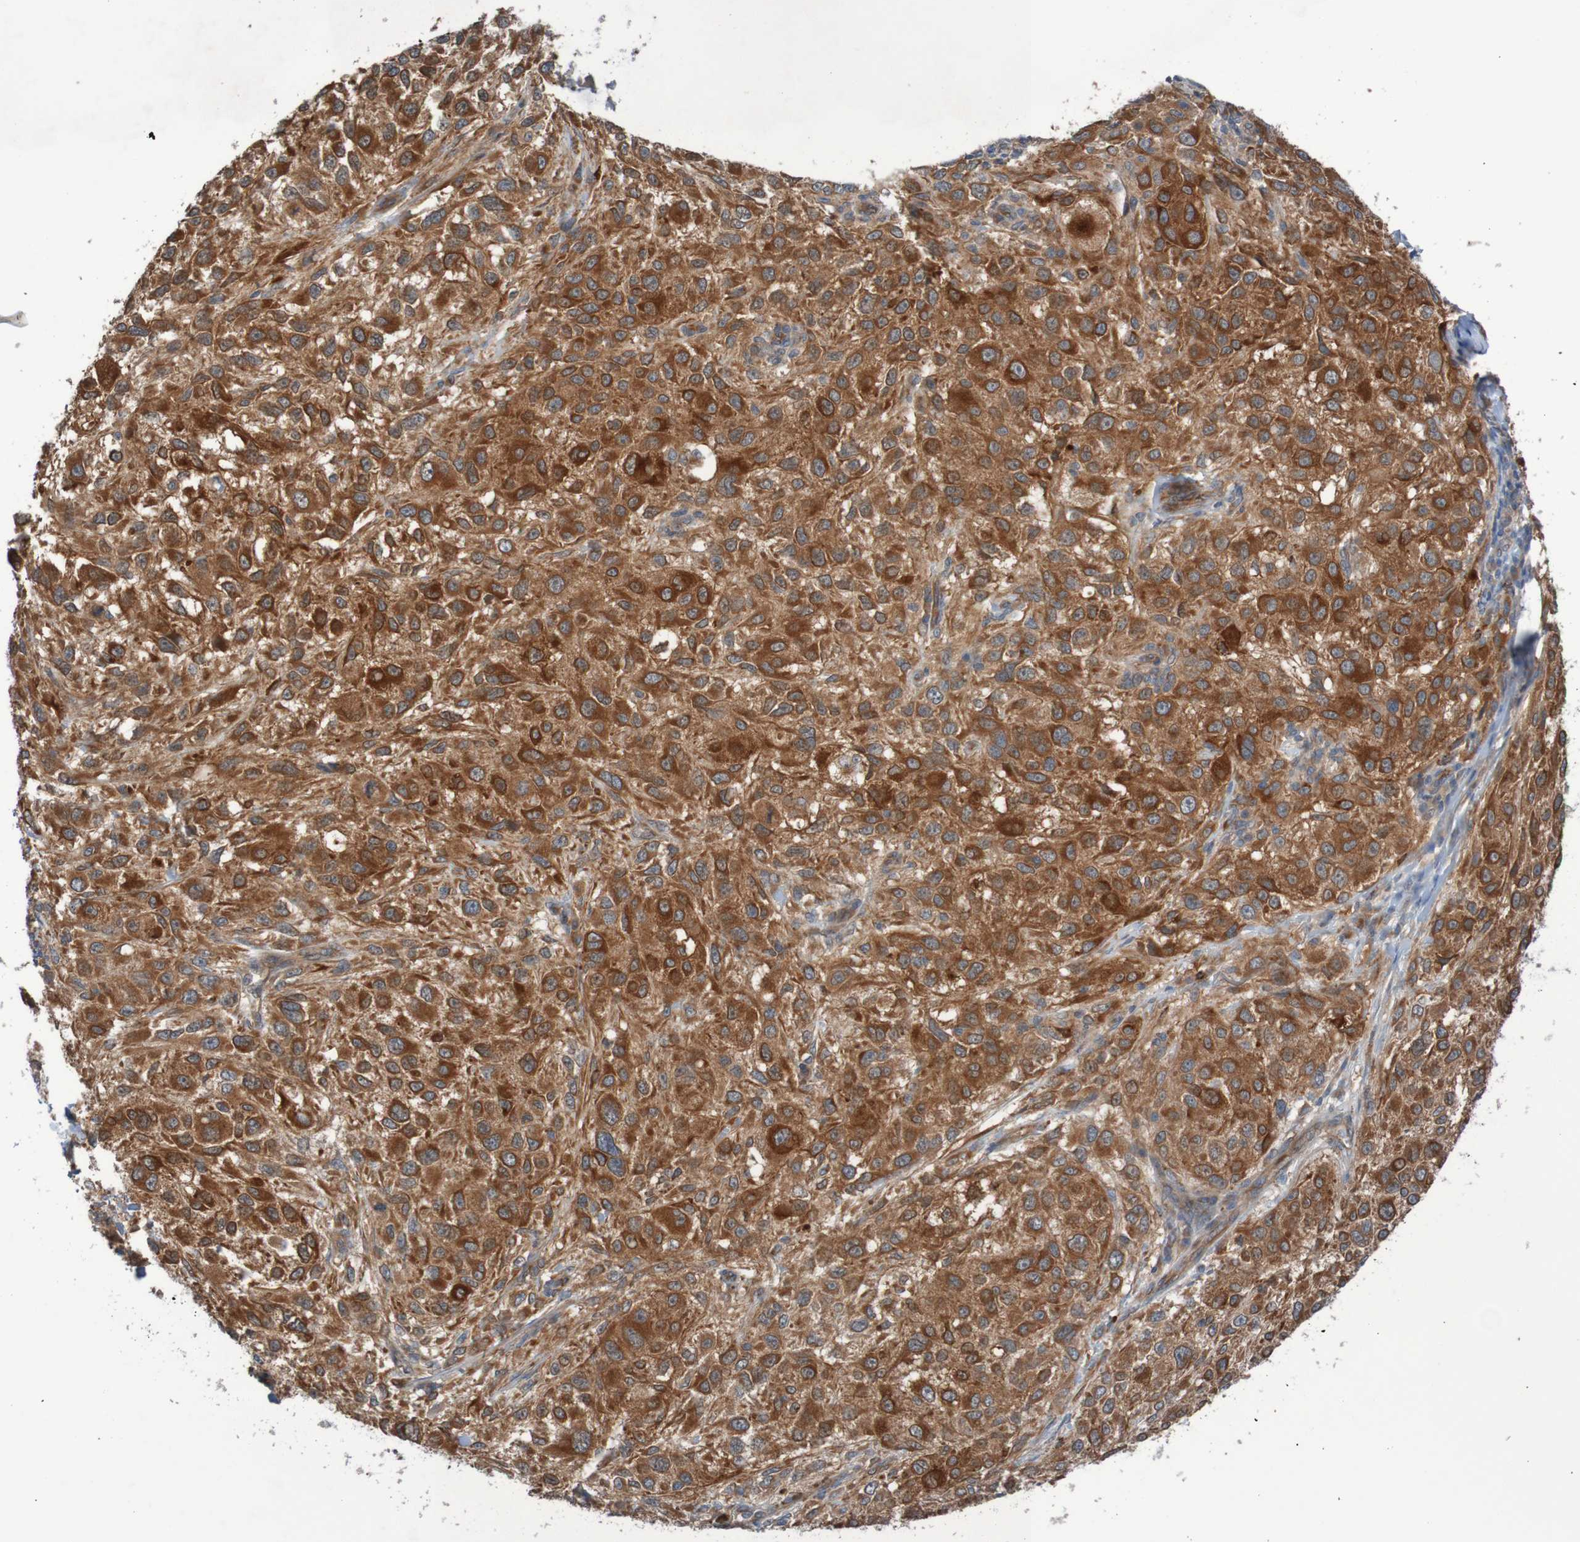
{"staining": {"intensity": "moderate", "quantity": ">75%", "location": "cytoplasmic/membranous"}, "tissue": "melanoma", "cell_type": "Tumor cells", "image_type": "cancer", "snomed": [{"axis": "morphology", "description": "Necrosis, NOS"}, {"axis": "morphology", "description": "Malignant melanoma, NOS"}, {"axis": "topography", "description": "Skin"}], "caption": "Melanoma stained with a brown dye shows moderate cytoplasmic/membranous positive expression in approximately >75% of tumor cells.", "gene": "ST8SIA6", "patient": {"sex": "female", "age": 87}}